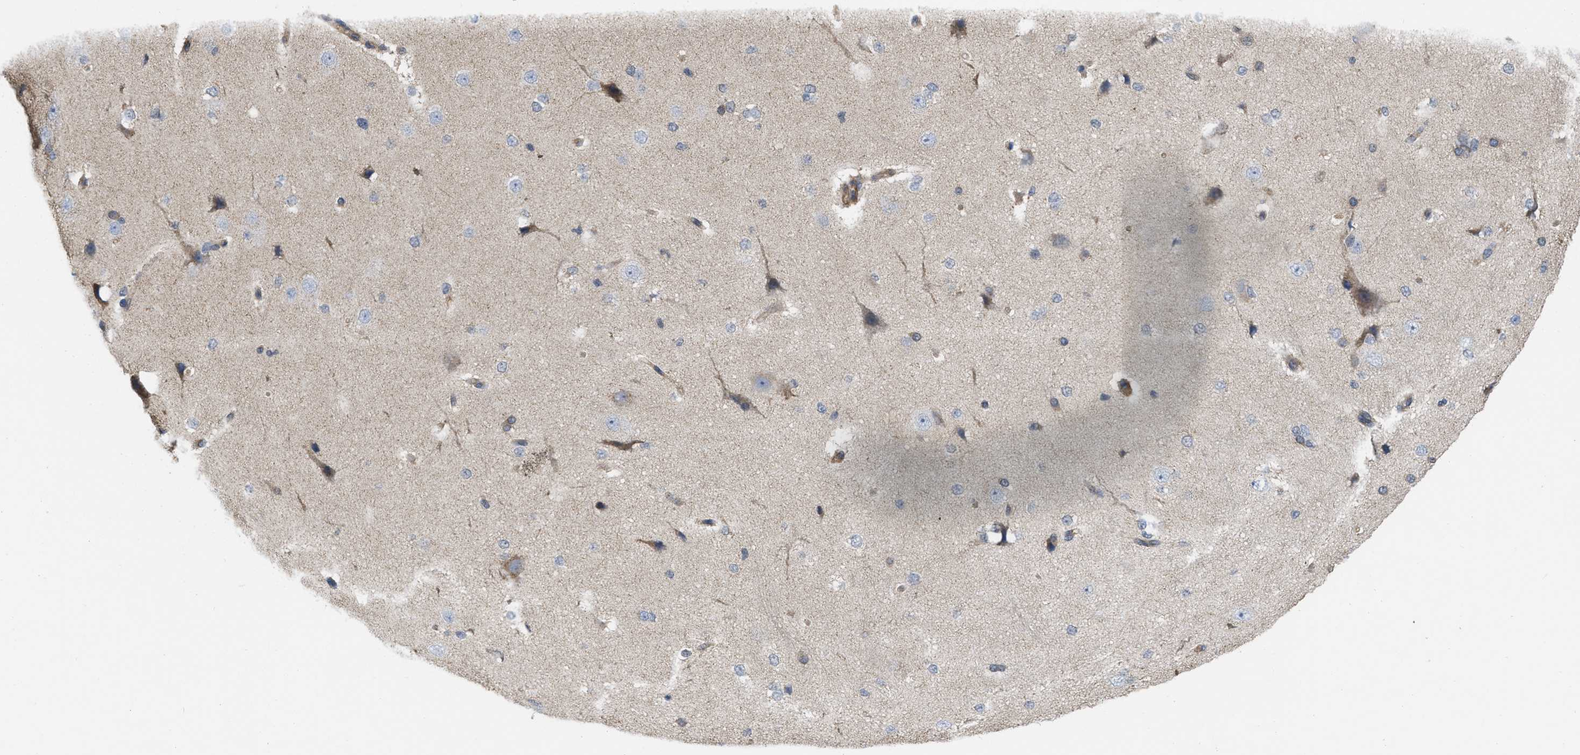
{"staining": {"intensity": "moderate", "quantity": "25%-75%", "location": "cytoplasmic/membranous"}, "tissue": "cerebral cortex", "cell_type": "Endothelial cells", "image_type": "normal", "snomed": [{"axis": "morphology", "description": "Normal tissue, NOS"}, {"axis": "morphology", "description": "Developmental malformation"}, {"axis": "topography", "description": "Cerebral cortex"}], "caption": "Endothelial cells display medium levels of moderate cytoplasmic/membranous positivity in about 25%-75% of cells in unremarkable human cerebral cortex.", "gene": "NAPEPLD", "patient": {"sex": "female", "age": 30}}